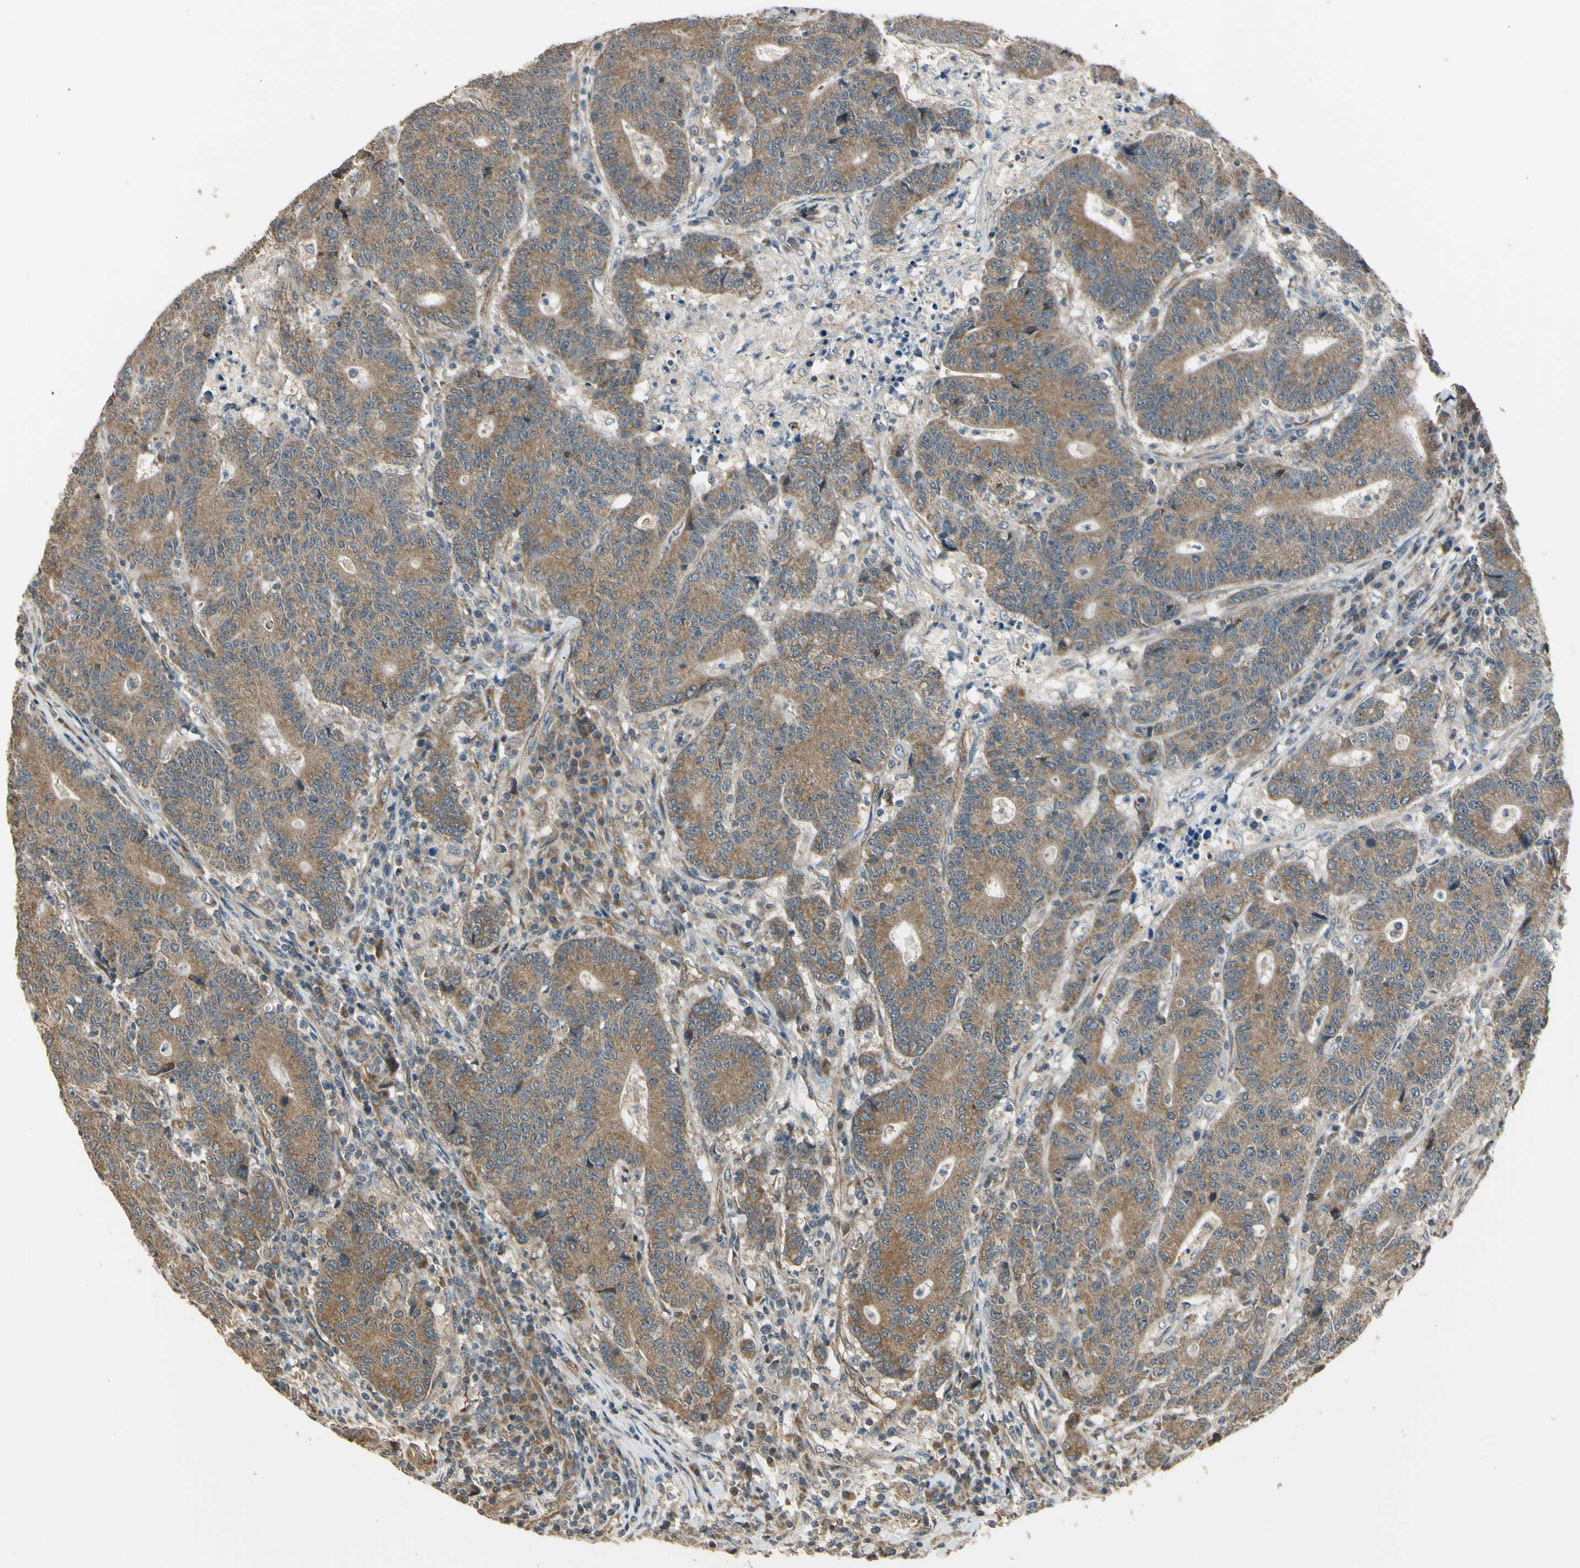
{"staining": {"intensity": "moderate", "quantity": ">75%", "location": "cytoplasmic/membranous"}, "tissue": "colorectal cancer", "cell_type": "Tumor cells", "image_type": "cancer", "snomed": [{"axis": "morphology", "description": "Normal tissue, NOS"}, {"axis": "morphology", "description": "Adenocarcinoma, NOS"}, {"axis": "topography", "description": "Colon"}], "caption": "Immunohistochemical staining of adenocarcinoma (colorectal) shows medium levels of moderate cytoplasmic/membranous protein expression in about >75% of tumor cells.", "gene": "EFNB2", "patient": {"sex": "female", "age": 75}}